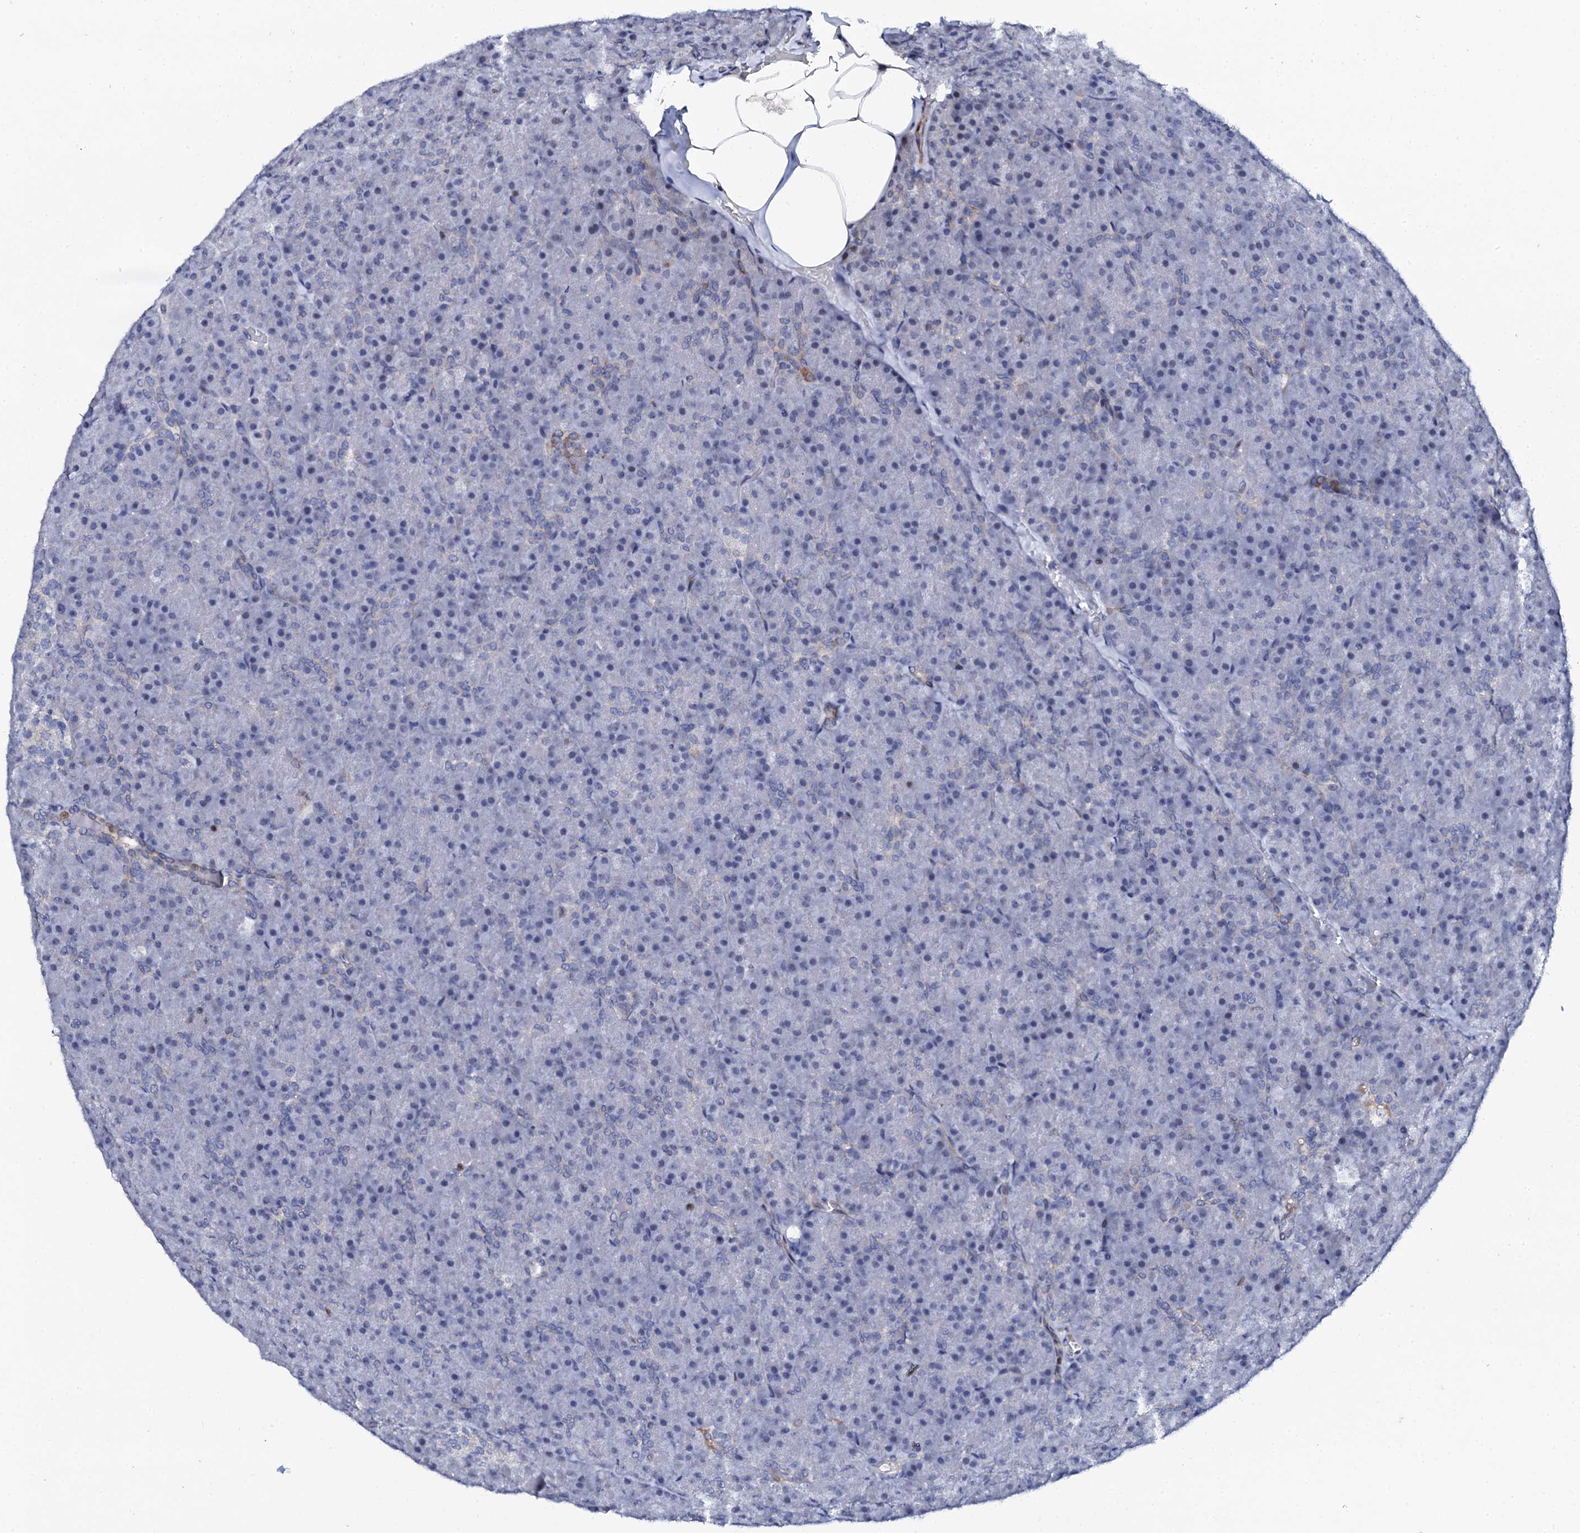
{"staining": {"intensity": "moderate", "quantity": "<25%", "location": "cytoplasmic/membranous"}, "tissue": "pancreas", "cell_type": "Exocrine glandular cells", "image_type": "normal", "snomed": [{"axis": "morphology", "description": "Normal tissue, NOS"}, {"axis": "topography", "description": "Pancreas"}], "caption": "Immunohistochemistry (IHC) of benign human pancreas exhibits low levels of moderate cytoplasmic/membranous staining in approximately <25% of exocrine glandular cells. (brown staining indicates protein expression, while blue staining denotes nuclei).", "gene": "NUDT13", "patient": {"sex": "male", "age": 36}}